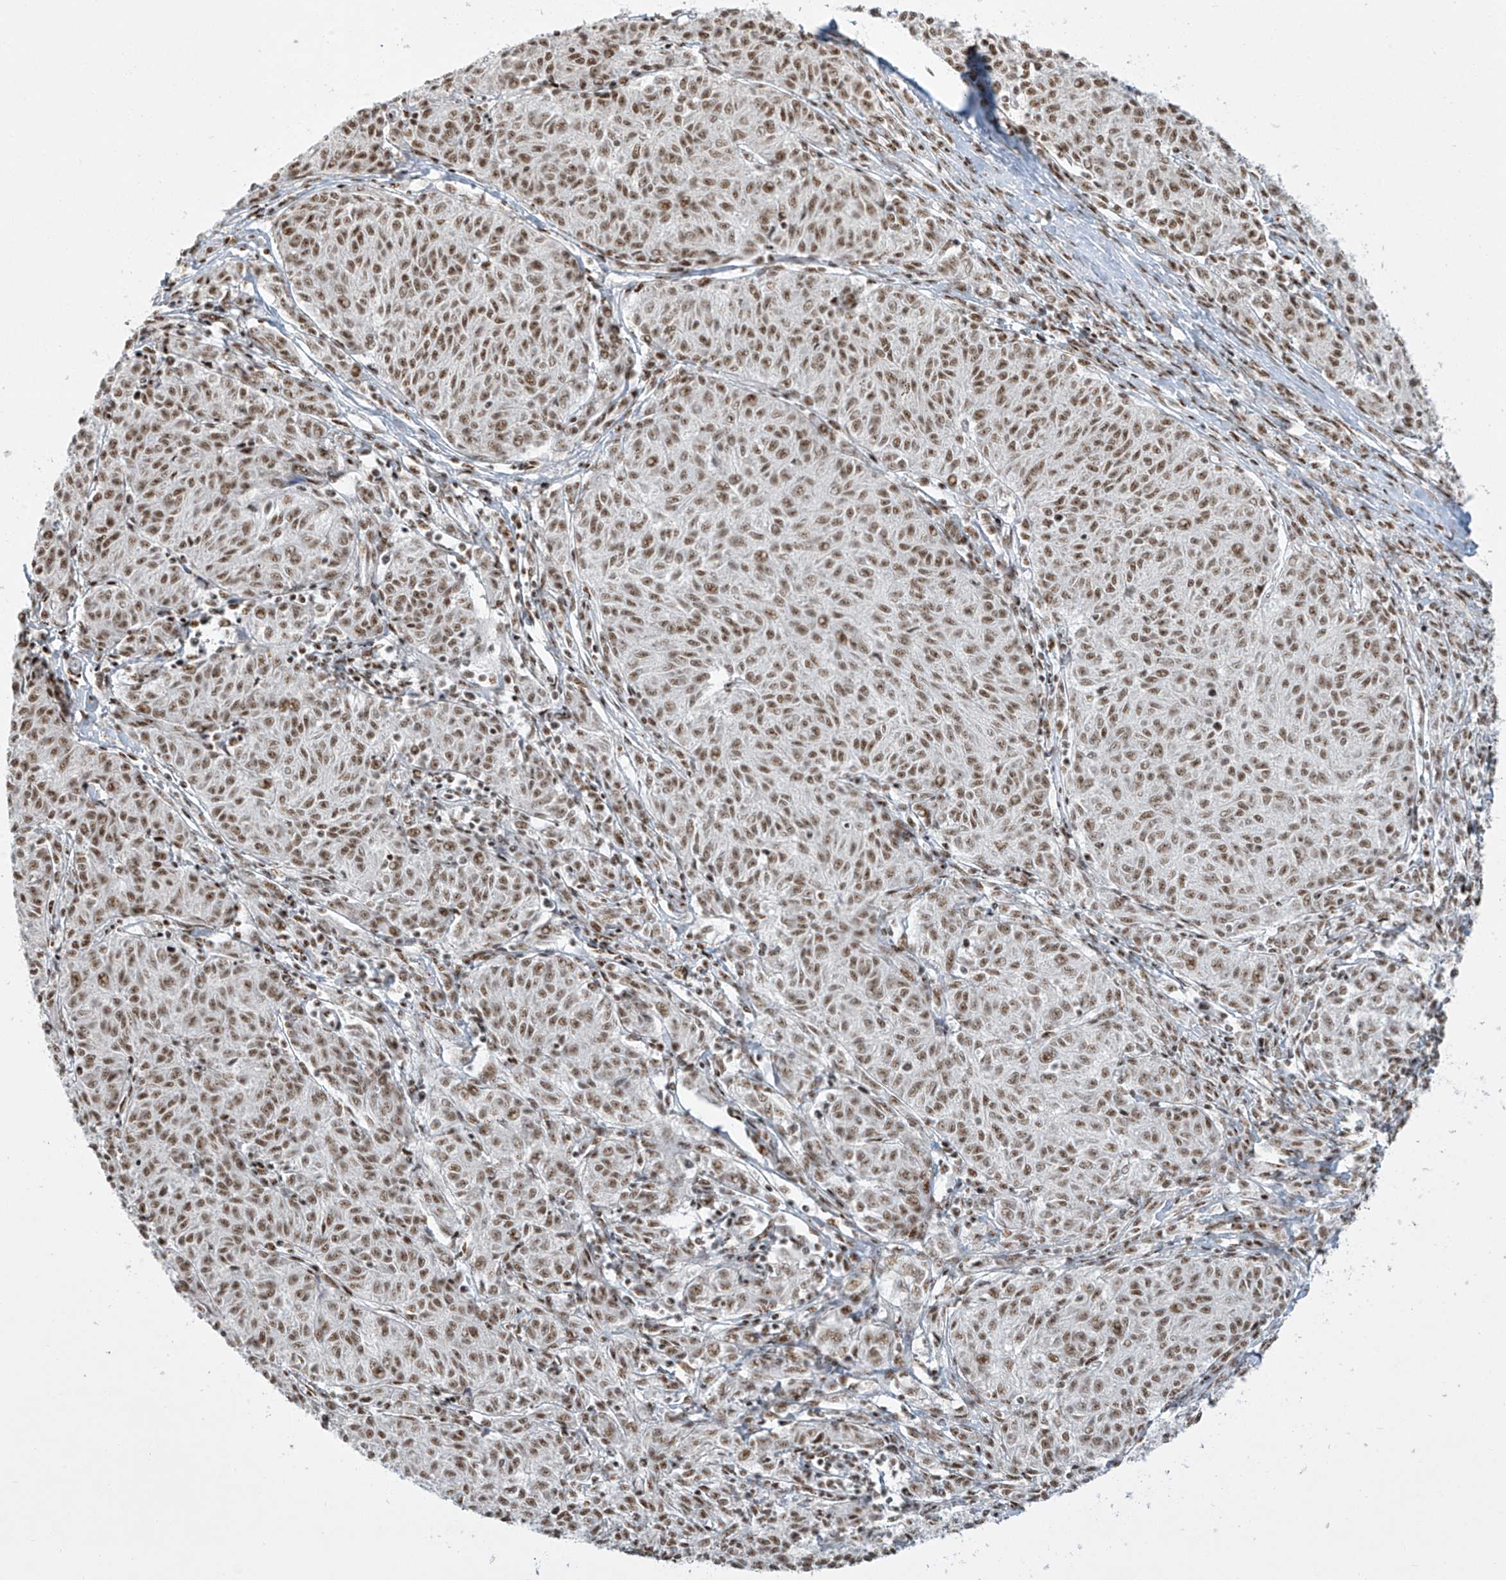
{"staining": {"intensity": "moderate", "quantity": ">75%", "location": "nuclear"}, "tissue": "melanoma", "cell_type": "Tumor cells", "image_type": "cancer", "snomed": [{"axis": "morphology", "description": "Malignant melanoma, NOS"}, {"axis": "topography", "description": "Skin"}], "caption": "A micrograph of human melanoma stained for a protein reveals moderate nuclear brown staining in tumor cells. (Stains: DAB (3,3'-diaminobenzidine) in brown, nuclei in blue, Microscopy: brightfield microscopy at high magnification).", "gene": "MS4A6A", "patient": {"sex": "female", "age": 72}}